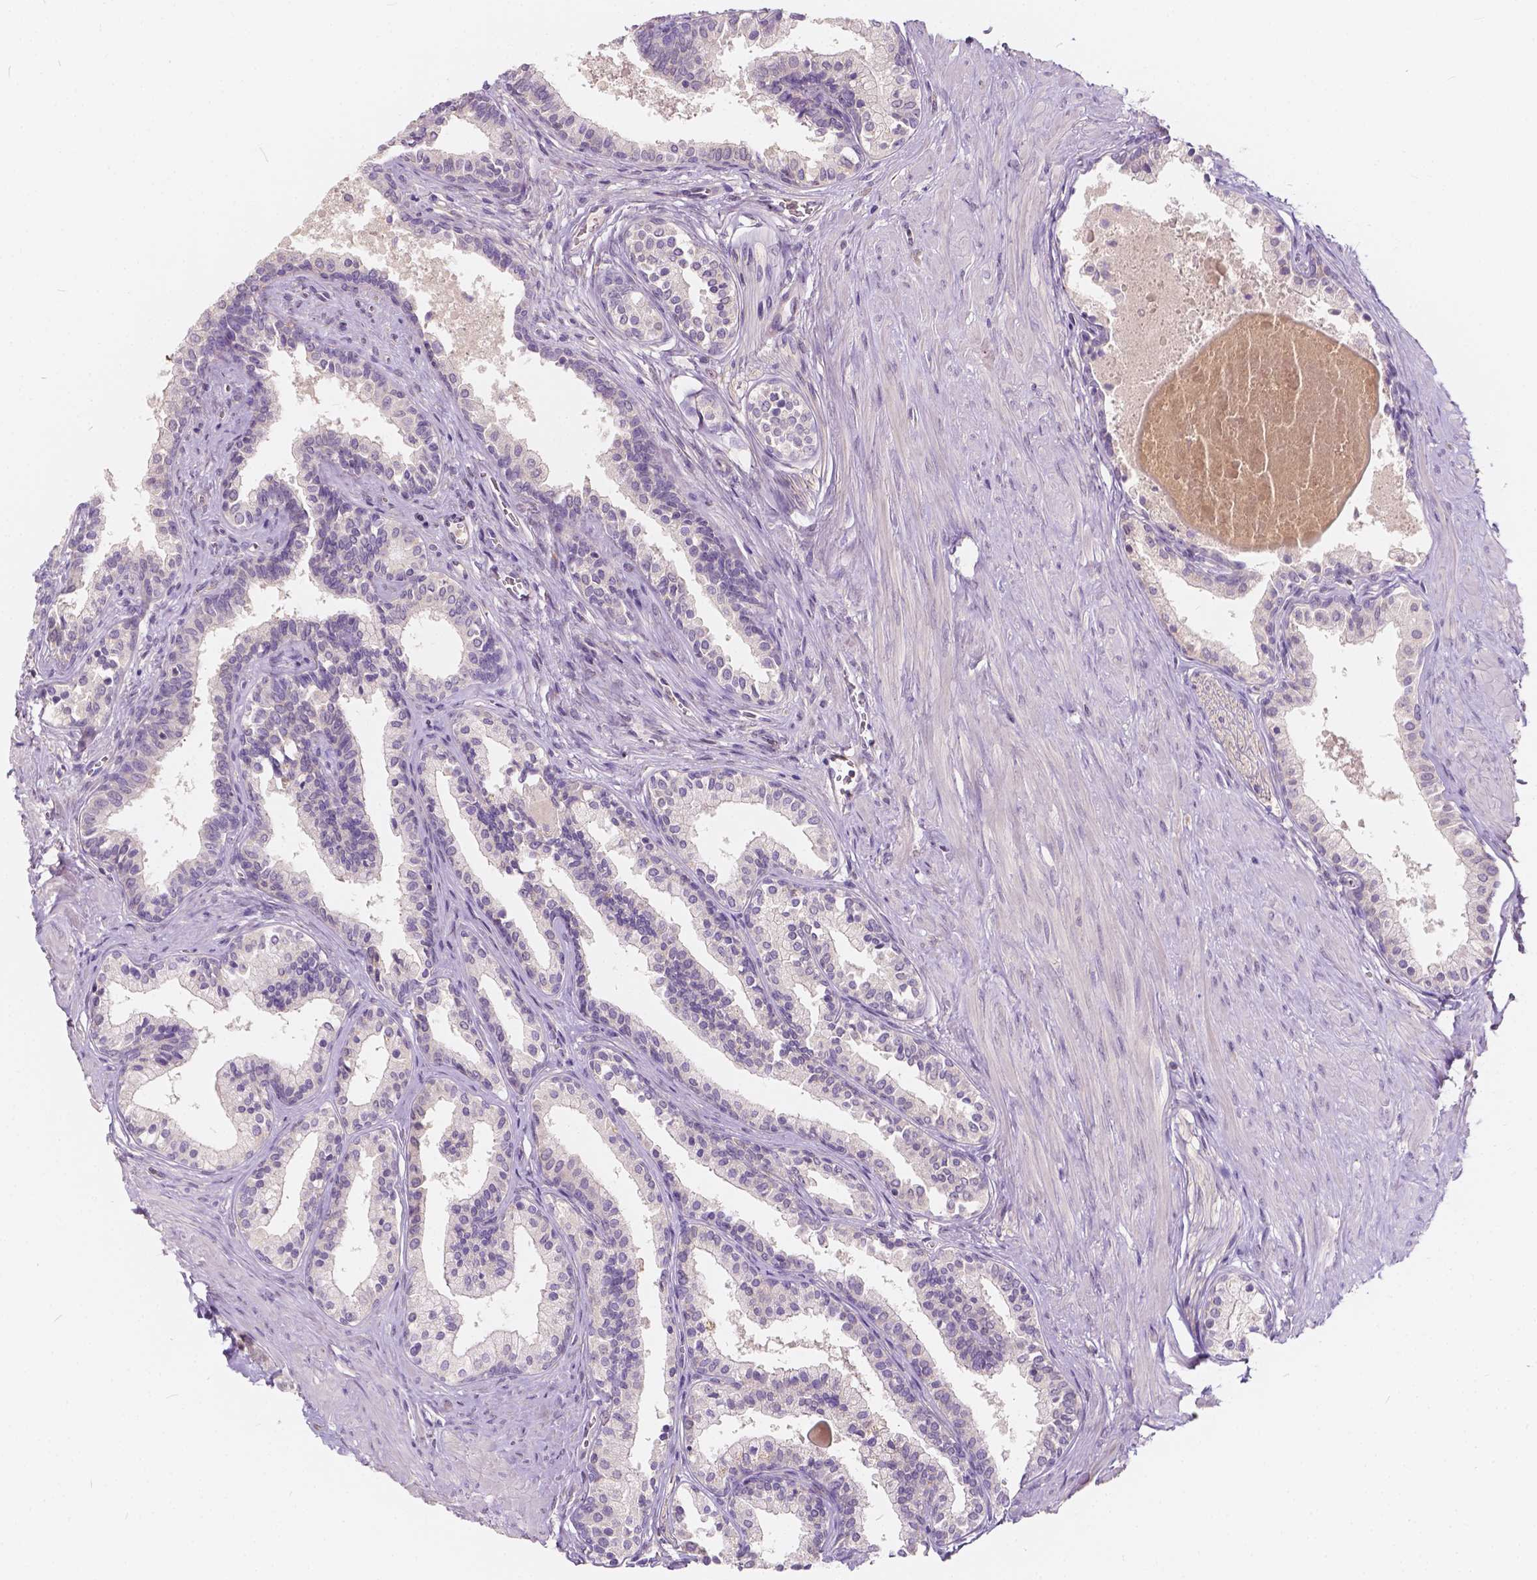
{"staining": {"intensity": "negative", "quantity": "none", "location": "none"}, "tissue": "prostate", "cell_type": "Glandular cells", "image_type": "normal", "snomed": [{"axis": "morphology", "description": "Normal tissue, NOS"}, {"axis": "topography", "description": "Prostate"}], "caption": "This is an immunohistochemistry (IHC) histopathology image of normal human prostate. There is no positivity in glandular cells.", "gene": "KIAA0513", "patient": {"sex": "male", "age": 61}}